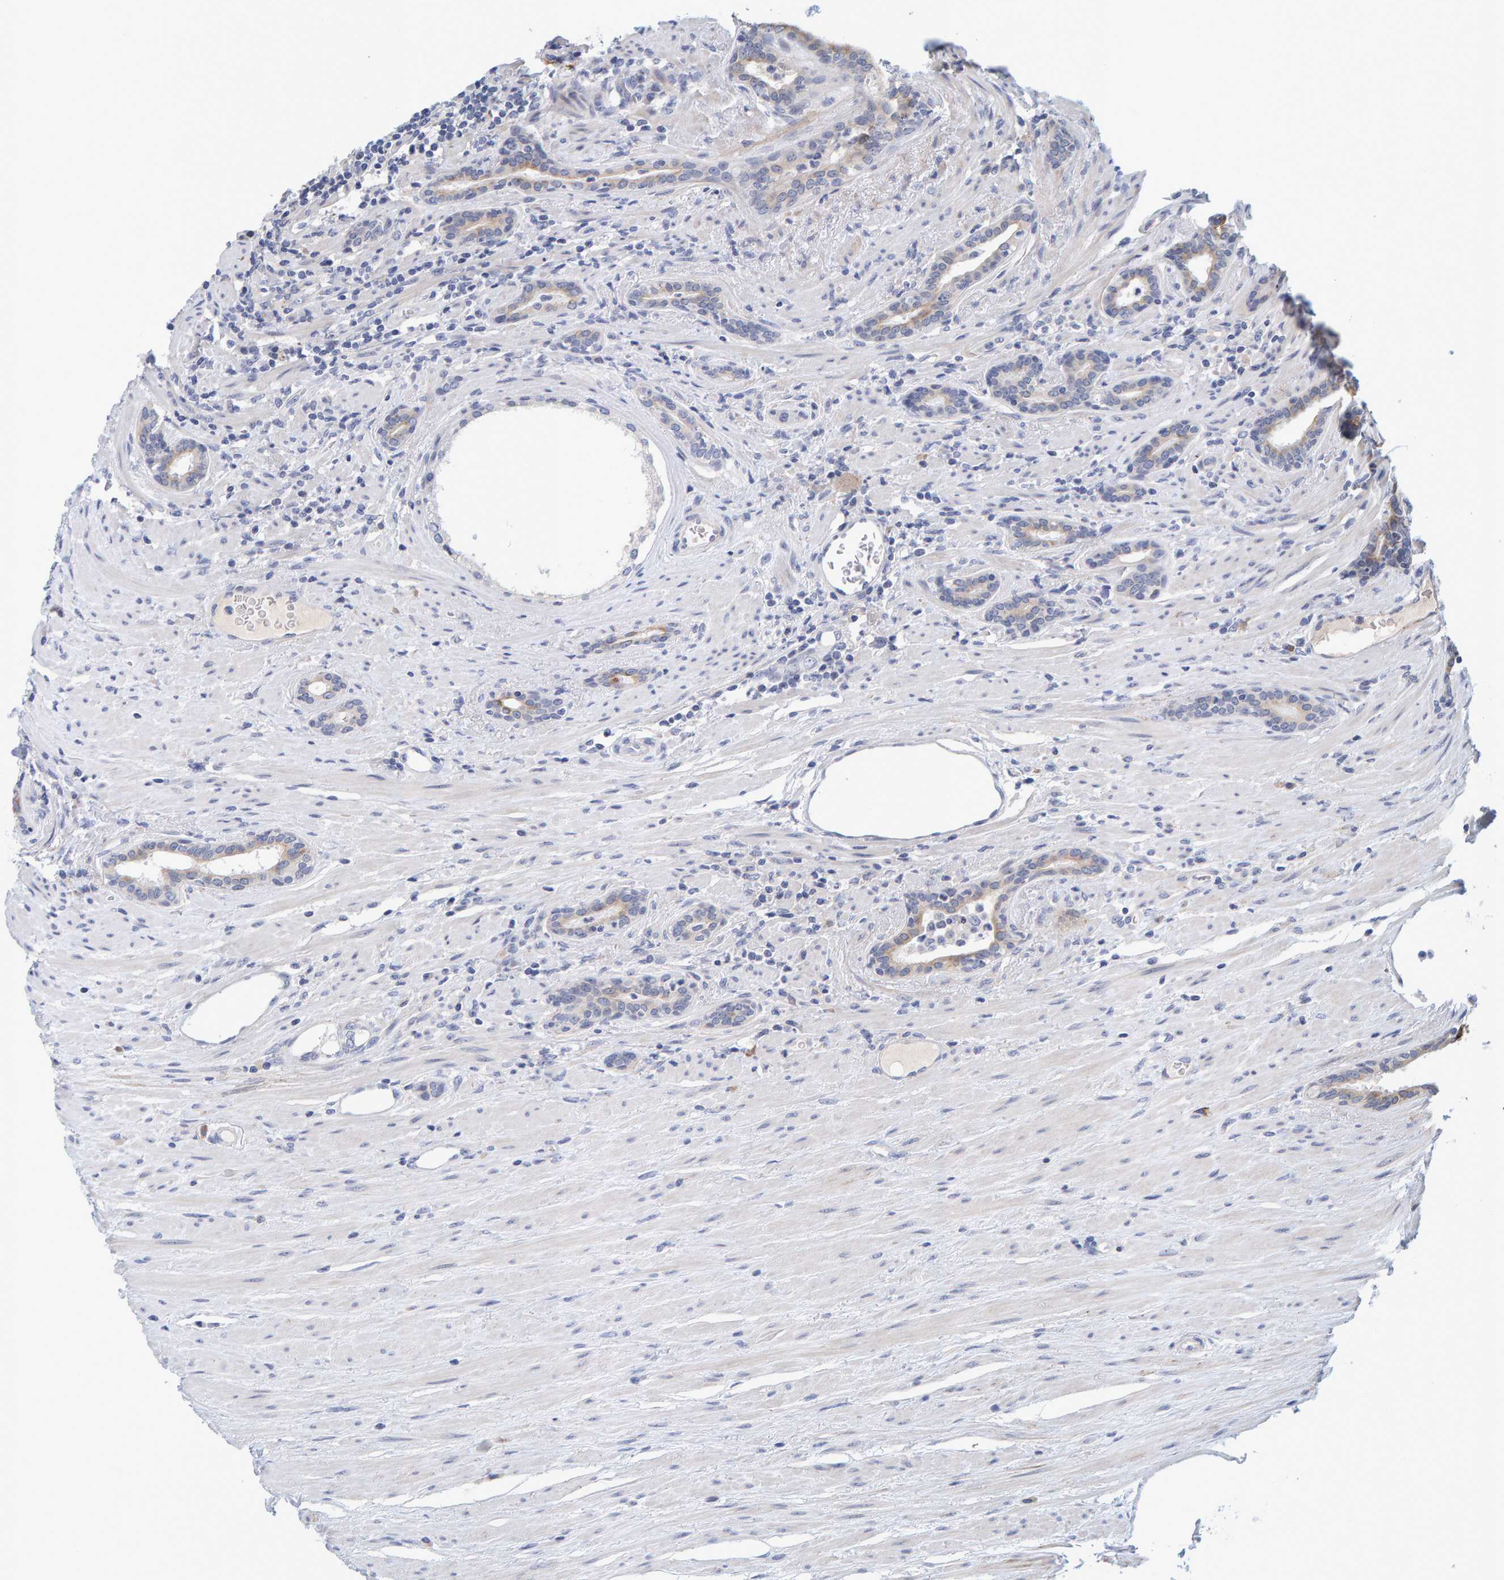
{"staining": {"intensity": "weak", "quantity": "<25%", "location": "cytoplasmic/membranous"}, "tissue": "prostate cancer", "cell_type": "Tumor cells", "image_type": "cancer", "snomed": [{"axis": "morphology", "description": "Adenocarcinoma, High grade"}, {"axis": "topography", "description": "Prostate"}], "caption": "This is an IHC image of human adenocarcinoma (high-grade) (prostate). There is no expression in tumor cells.", "gene": "ZNF77", "patient": {"sex": "male", "age": 71}}